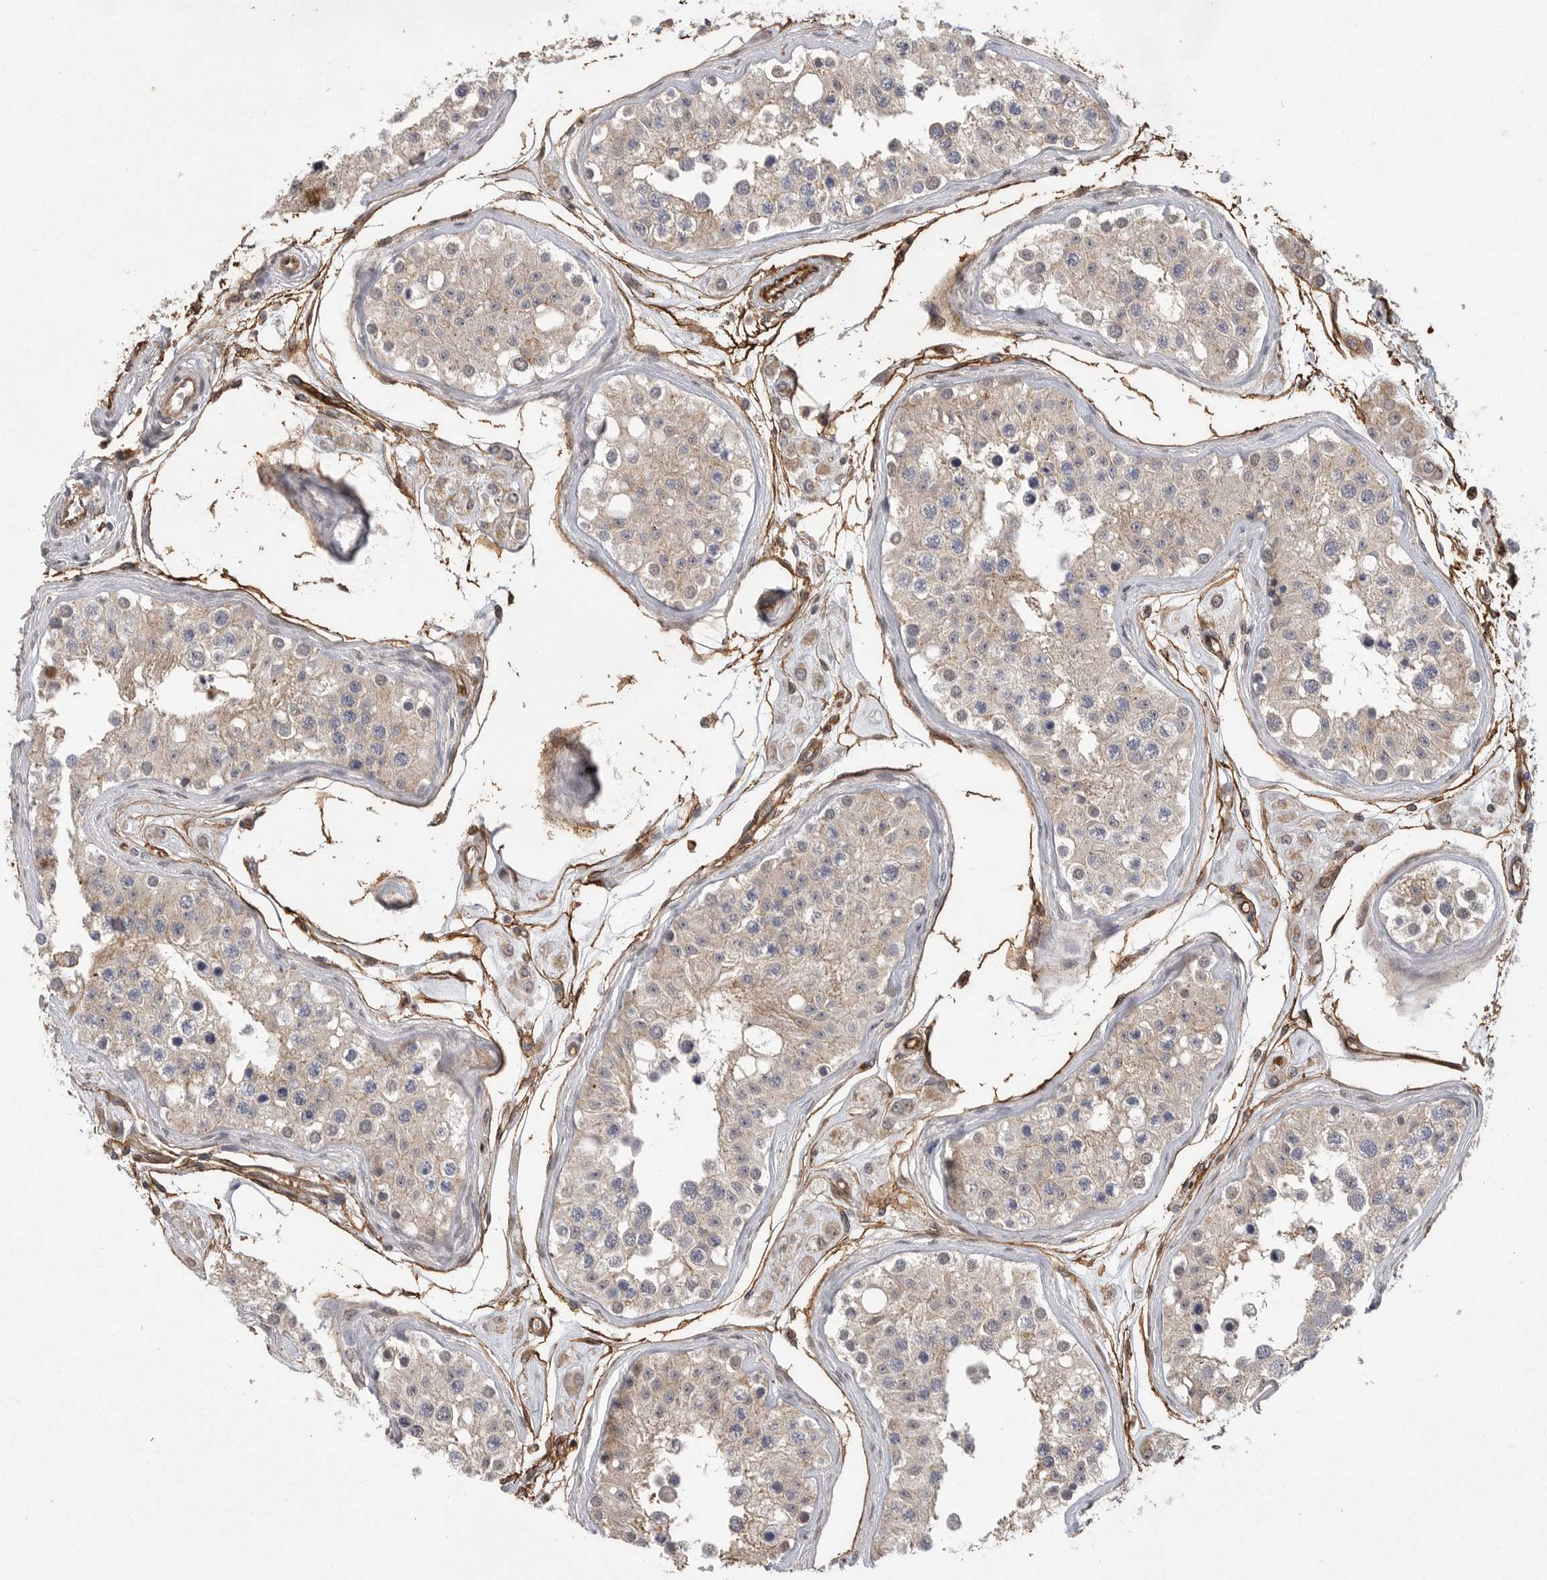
{"staining": {"intensity": "moderate", "quantity": "<25%", "location": "cytoplasmic/membranous"}, "tissue": "testis", "cell_type": "Cells in seminiferous ducts", "image_type": "normal", "snomed": [{"axis": "morphology", "description": "Normal tissue, NOS"}, {"axis": "morphology", "description": "Adenocarcinoma, metastatic, NOS"}, {"axis": "topography", "description": "Testis"}], "caption": "Protein staining by immunohistochemistry (IHC) shows moderate cytoplasmic/membranous positivity in approximately <25% of cells in seminiferous ducts in normal testis.", "gene": "NECTIN1", "patient": {"sex": "male", "age": 26}}